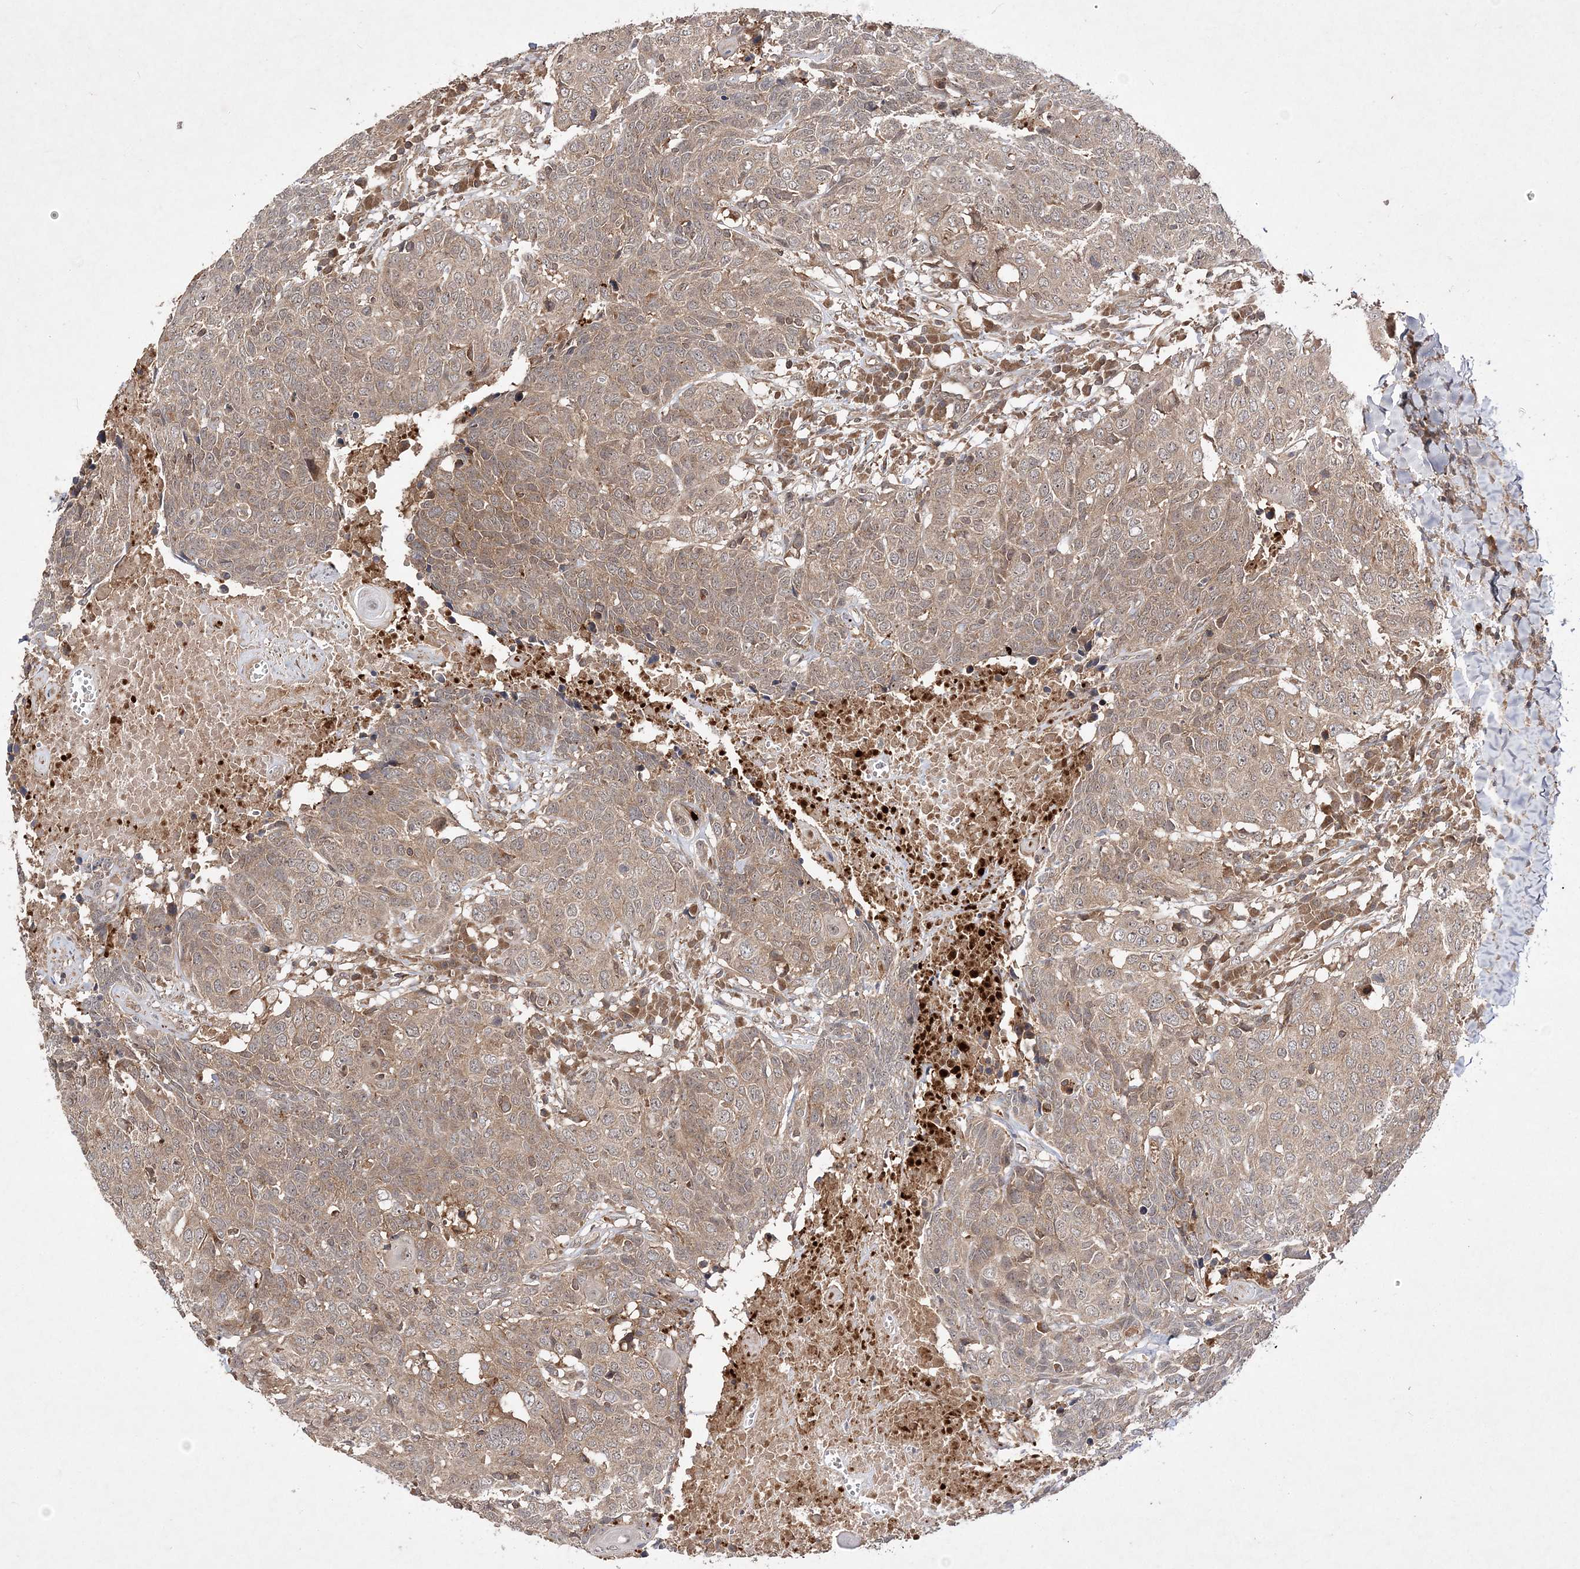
{"staining": {"intensity": "weak", "quantity": ">75%", "location": "cytoplasmic/membranous"}, "tissue": "head and neck cancer", "cell_type": "Tumor cells", "image_type": "cancer", "snomed": [{"axis": "morphology", "description": "Squamous cell carcinoma, NOS"}, {"axis": "topography", "description": "Head-Neck"}], "caption": "Protein analysis of squamous cell carcinoma (head and neck) tissue reveals weak cytoplasmic/membranous staining in about >75% of tumor cells.", "gene": "TMEM9B", "patient": {"sex": "male", "age": 66}}